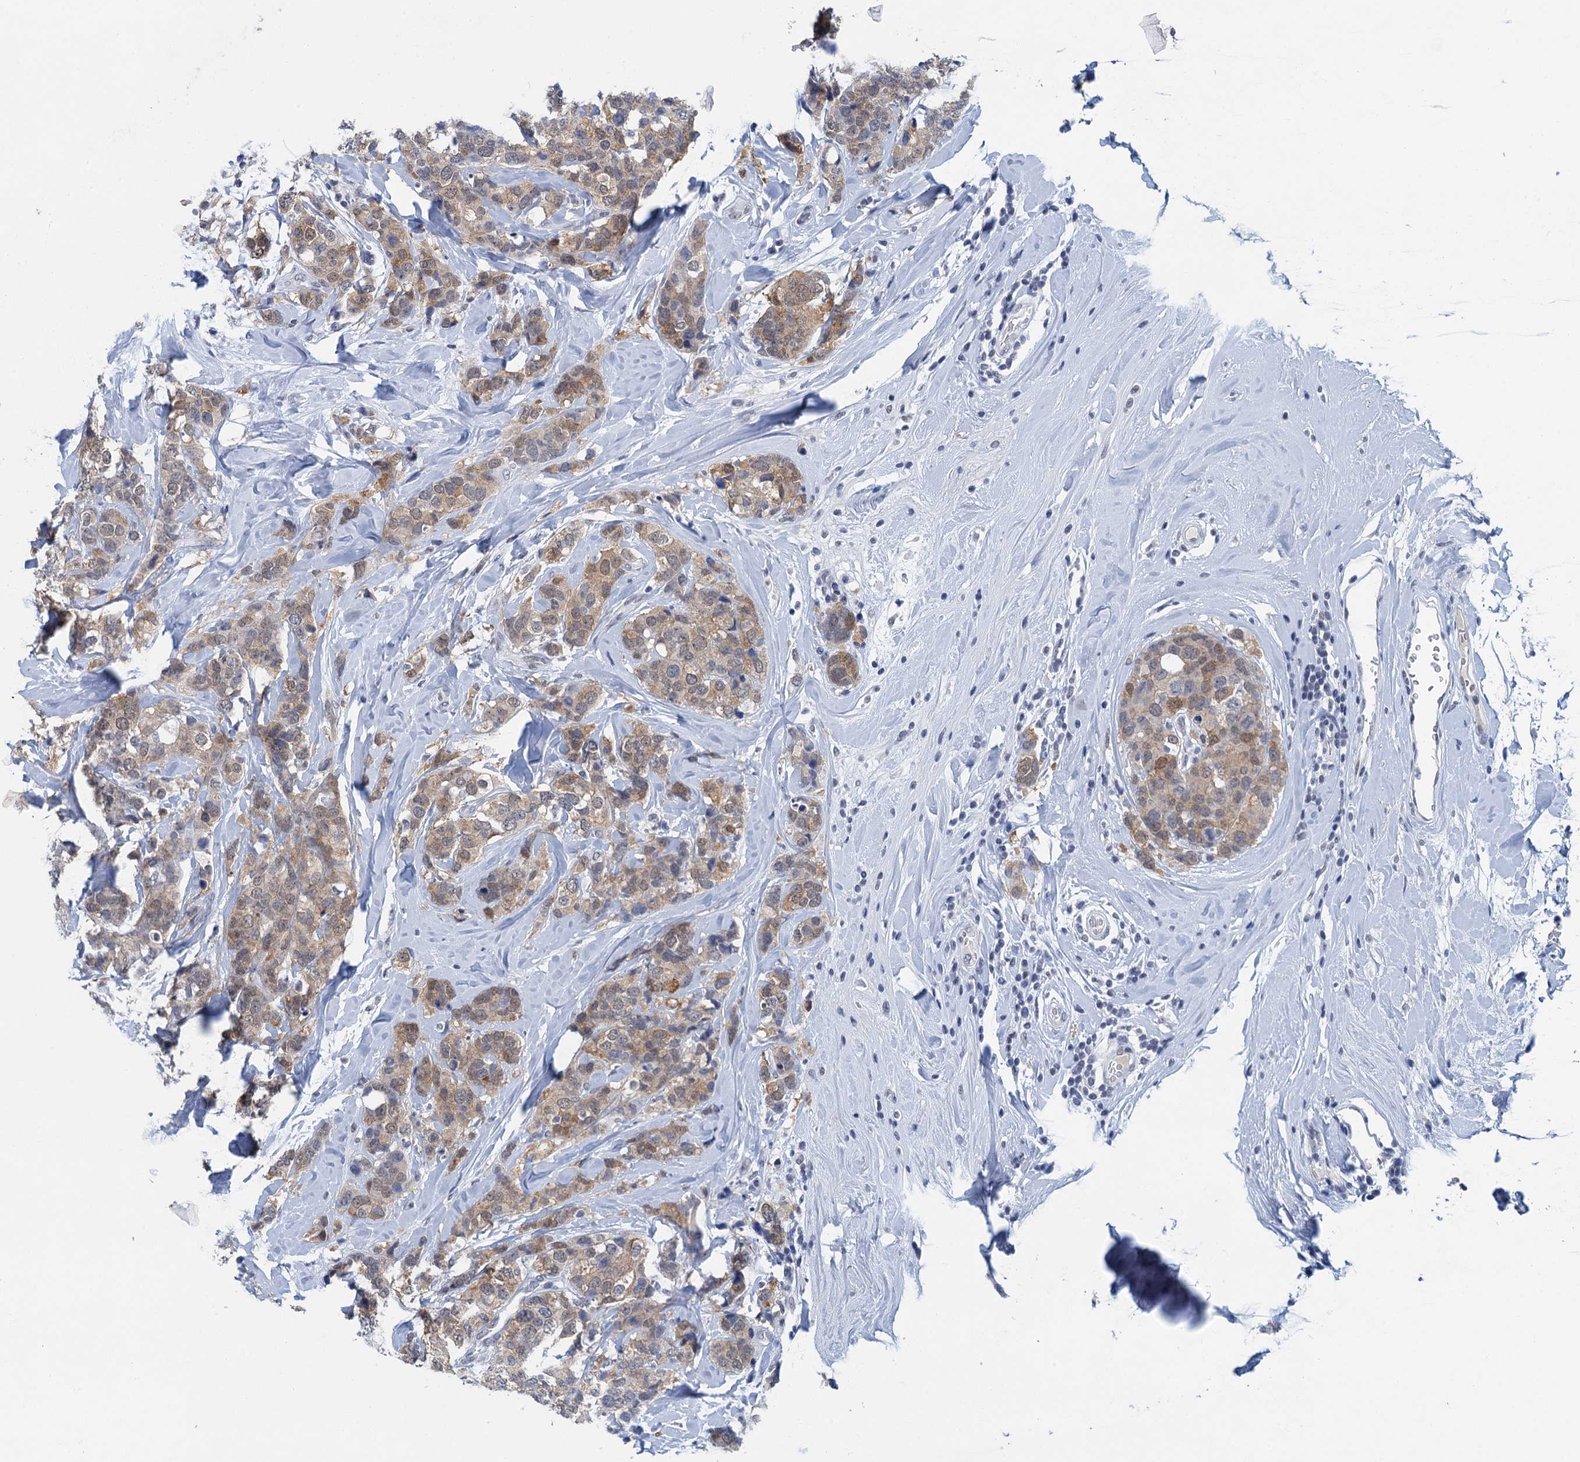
{"staining": {"intensity": "moderate", "quantity": ">75%", "location": "cytoplasmic/membranous"}, "tissue": "breast cancer", "cell_type": "Tumor cells", "image_type": "cancer", "snomed": [{"axis": "morphology", "description": "Lobular carcinoma"}, {"axis": "topography", "description": "Breast"}], "caption": "Protein analysis of breast lobular carcinoma tissue shows moderate cytoplasmic/membranous expression in about >75% of tumor cells. (IHC, brightfield microscopy, high magnification).", "gene": "EPS8L1", "patient": {"sex": "female", "age": 59}}